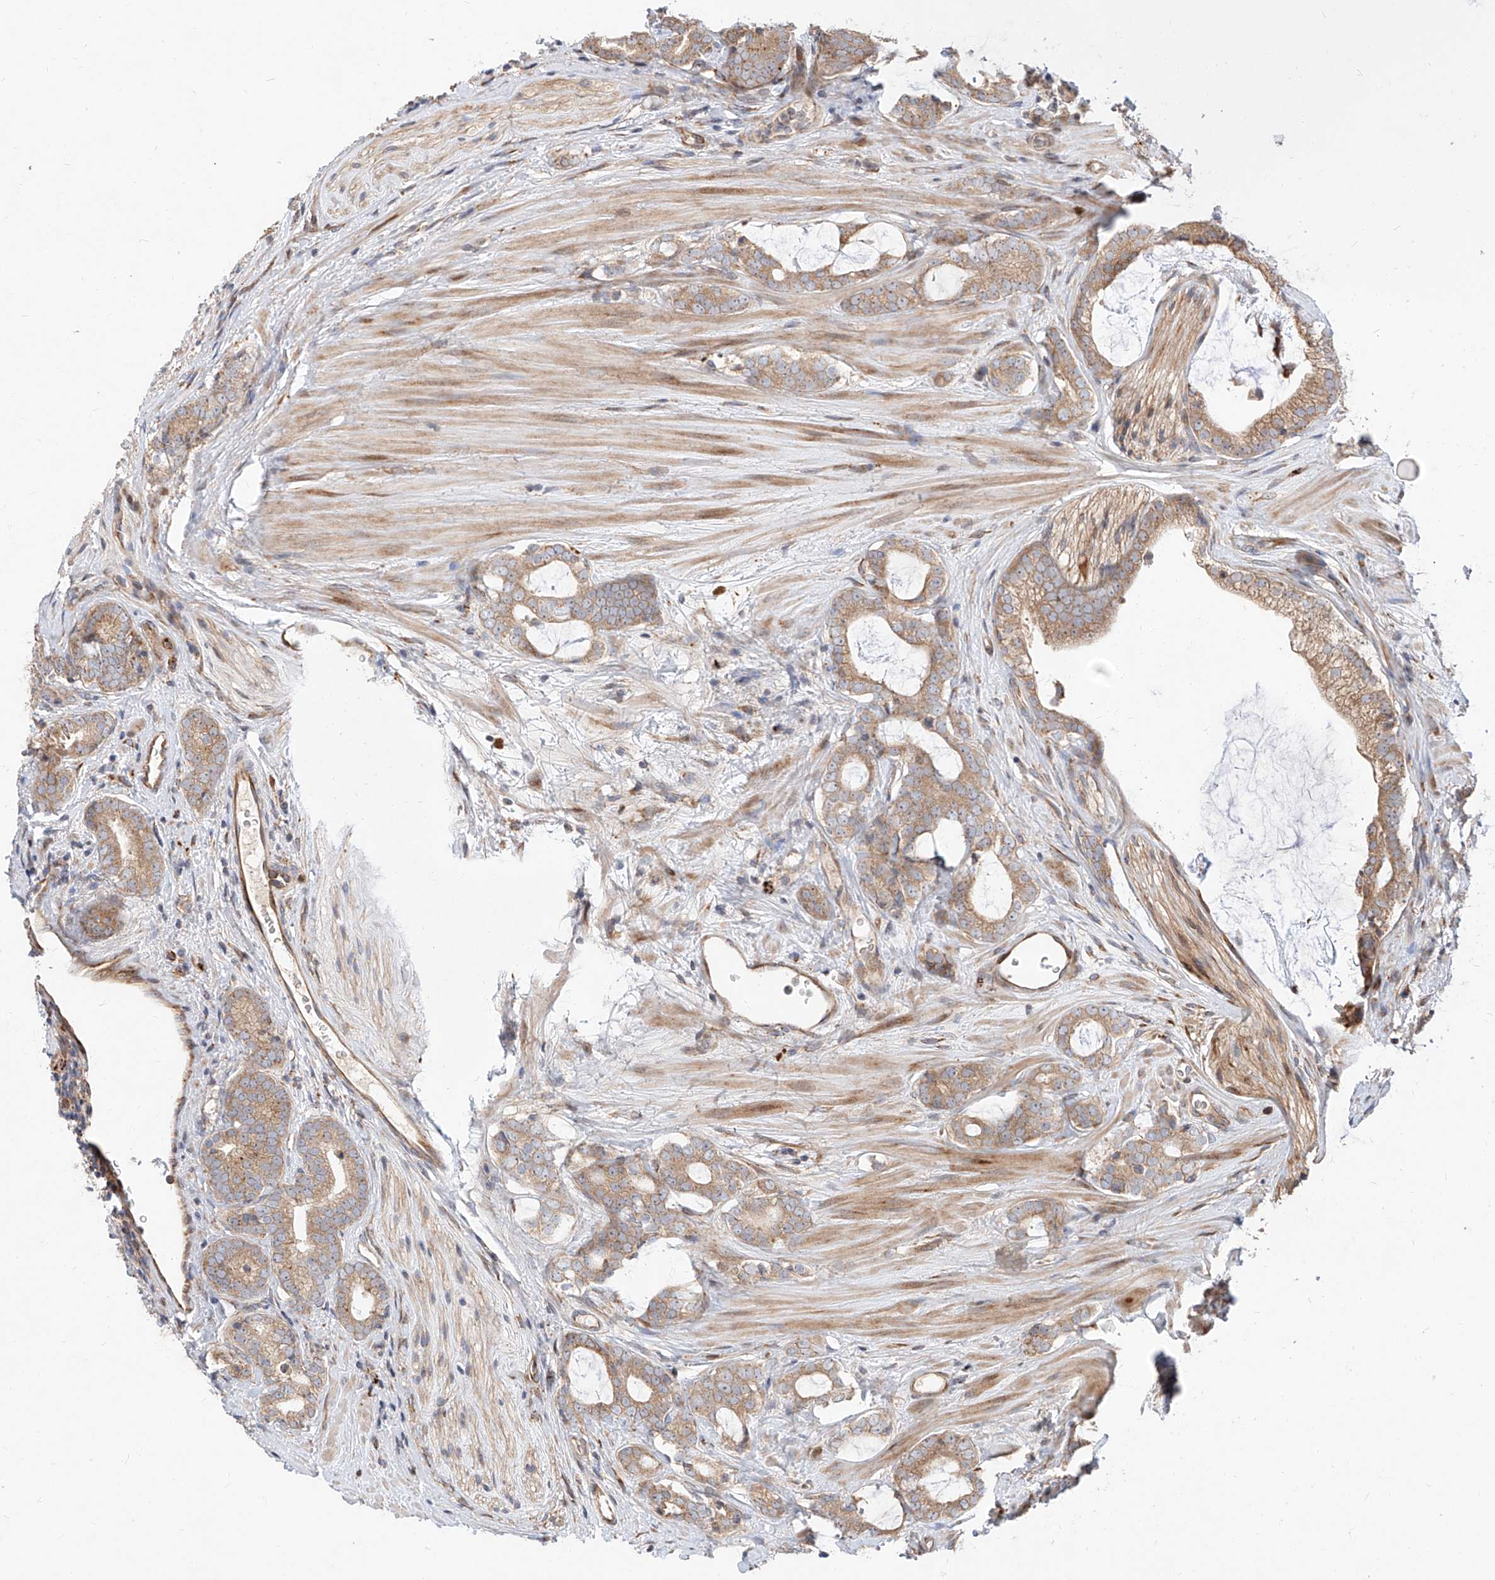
{"staining": {"intensity": "weak", "quantity": ">75%", "location": "cytoplasmic/membranous"}, "tissue": "prostate cancer", "cell_type": "Tumor cells", "image_type": "cancer", "snomed": [{"axis": "morphology", "description": "Adenocarcinoma, High grade"}, {"axis": "topography", "description": "Prostate"}], "caption": "IHC histopathology image of human prostate cancer stained for a protein (brown), which demonstrates low levels of weak cytoplasmic/membranous expression in about >75% of tumor cells.", "gene": "DIRAS3", "patient": {"sex": "male", "age": 63}}